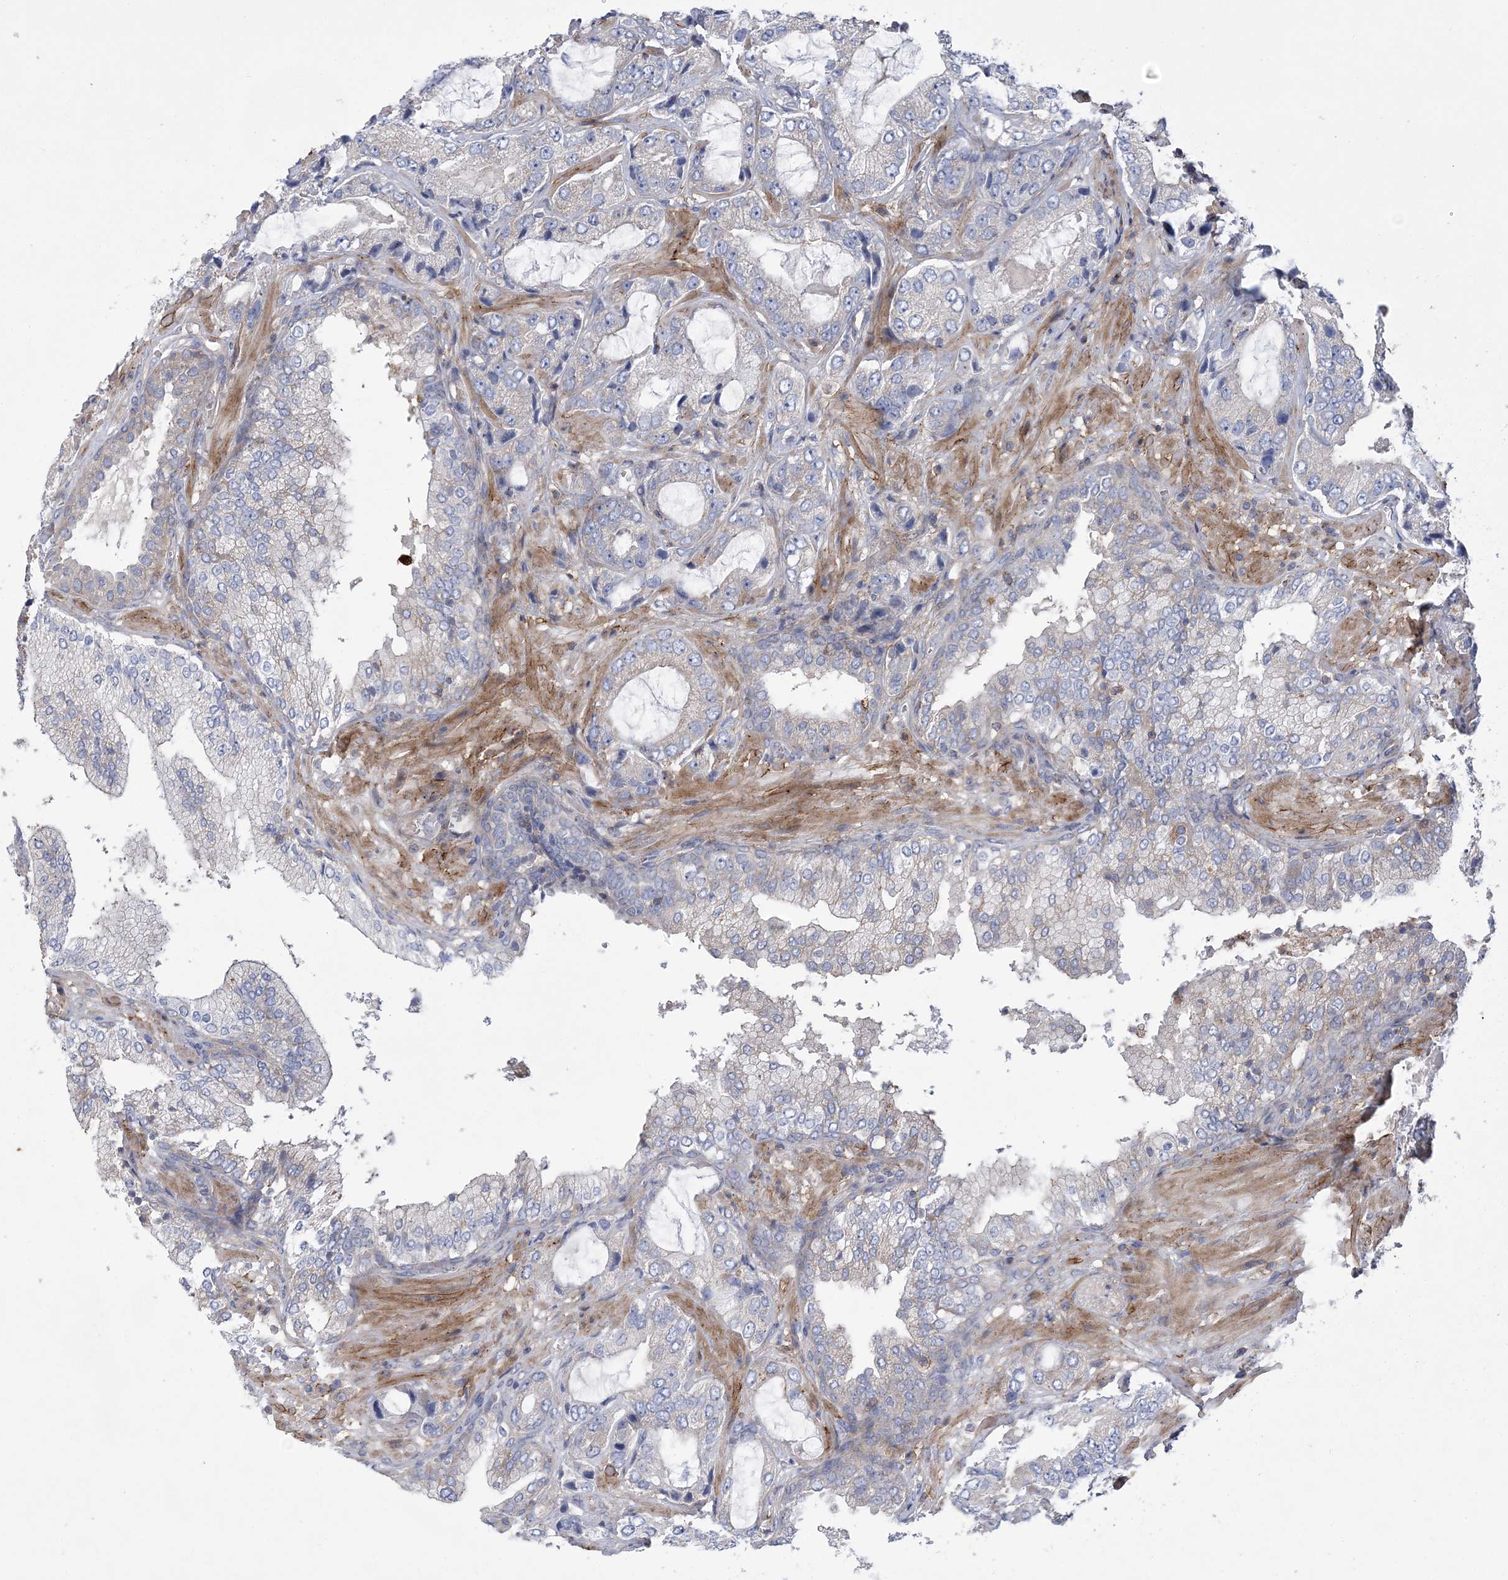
{"staining": {"intensity": "negative", "quantity": "none", "location": "none"}, "tissue": "prostate cancer", "cell_type": "Tumor cells", "image_type": "cancer", "snomed": [{"axis": "morphology", "description": "Normal tissue, NOS"}, {"axis": "morphology", "description": "Adenocarcinoma, High grade"}, {"axis": "topography", "description": "Prostate"}, {"axis": "topography", "description": "Peripheral nerve tissue"}], "caption": "Protein analysis of prostate adenocarcinoma (high-grade) exhibits no significant staining in tumor cells. (DAB immunohistochemistry (IHC) with hematoxylin counter stain).", "gene": "ARSJ", "patient": {"sex": "male", "age": 59}}